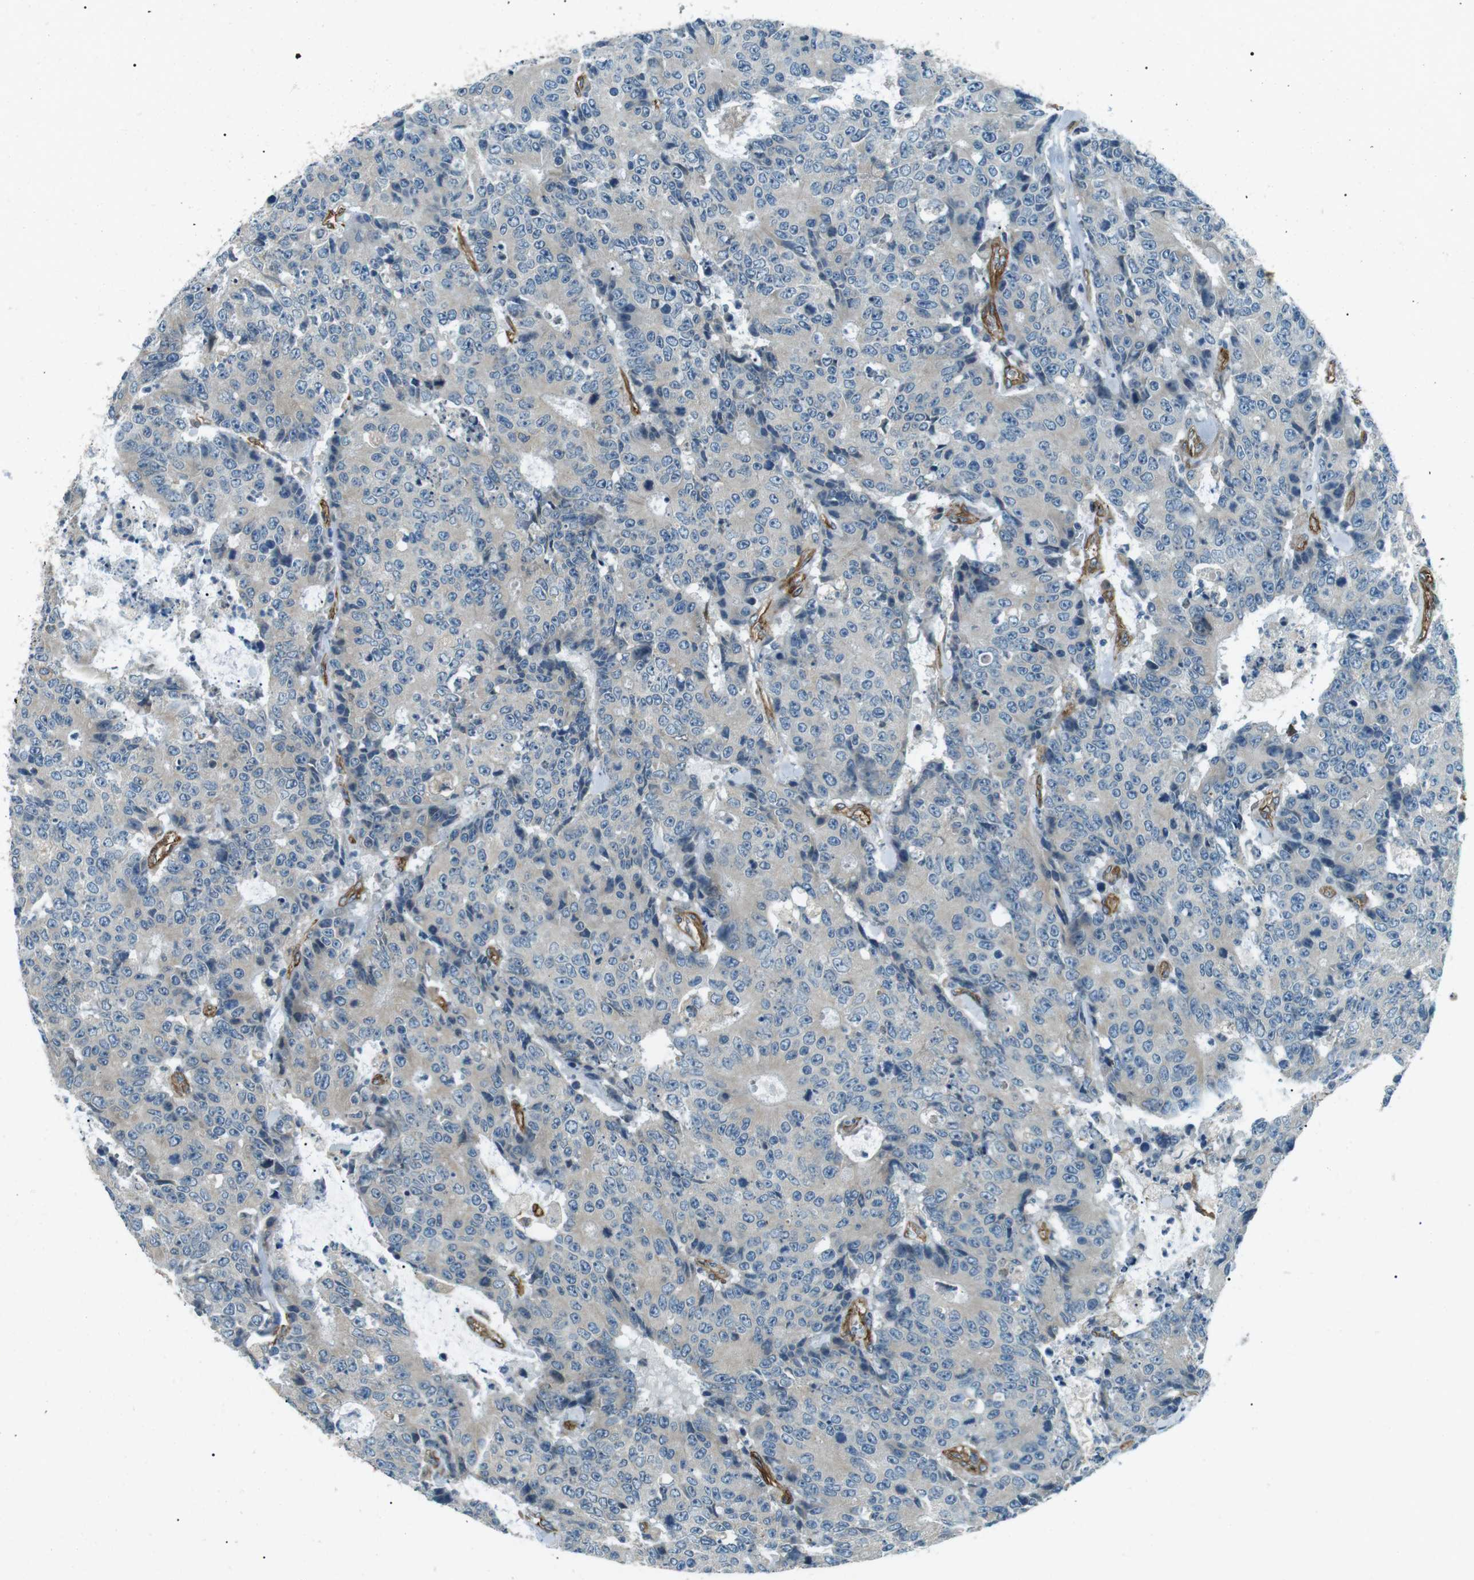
{"staining": {"intensity": "negative", "quantity": "none", "location": "none"}, "tissue": "colorectal cancer", "cell_type": "Tumor cells", "image_type": "cancer", "snomed": [{"axis": "morphology", "description": "Adenocarcinoma, NOS"}, {"axis": "topography", "description": "Colon"}], "caption": "Immunohistochemical staining of colorectal cancer (adenocarcinoma) exhibits no significant staining in tumor cells. (Brightfield microscopy of DAB (3,3'-diaminobenzidine) immunohistochemistry at high magnification).", "gene": "ODR4", "patient": {"sex": "female", "age": 86}}